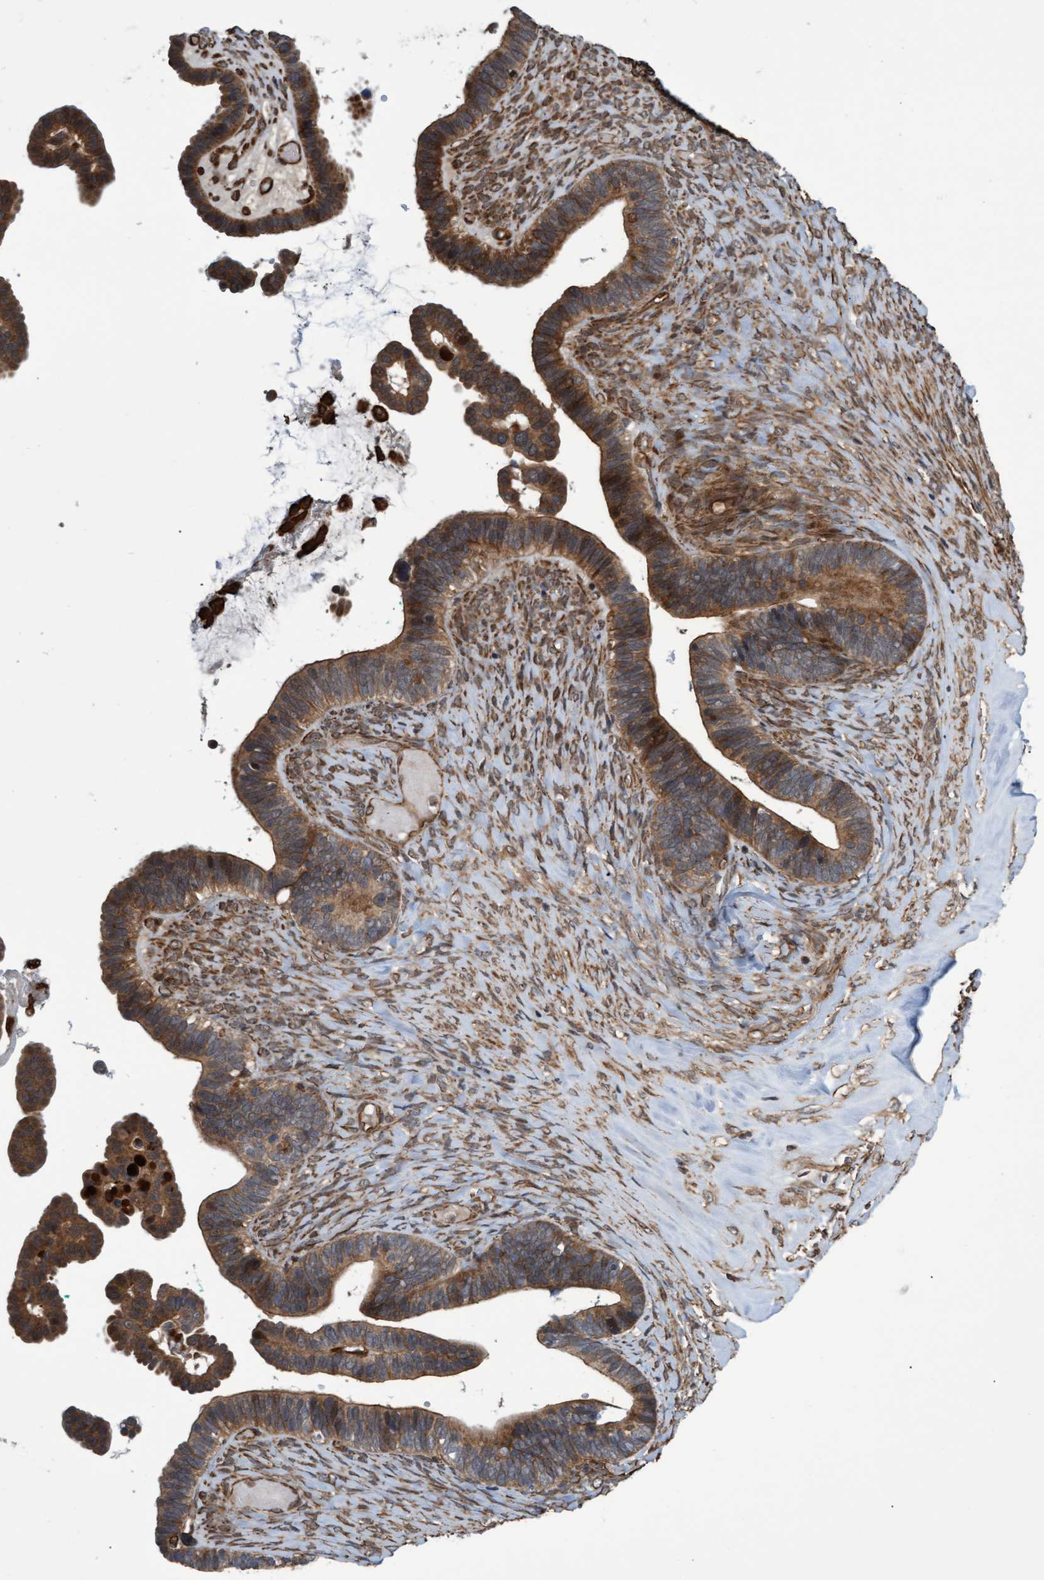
{"staining": {"intensity": "moderate", "quantity": ">75%", "location": "cytoplasmic/membranous"}, "tissue": "ovarian cancer", "cell_type": "Tumor cells", "image_type": "cancer", "snomed": [{"axis": "morphology", "description": "Cystadenocarcinoma, serous, NOS"}, {"axis": "topography", "description": "Ovary"}], "caption": "Immunohistochemistry (IHC) of human ovarian cancer demonstrates medium levels of moderate cytoplasmic/membranous expression in about >75% of tumor cells.", "gene": "TNFRSF10B", "patient": {"sex": "female", "age": 56}}